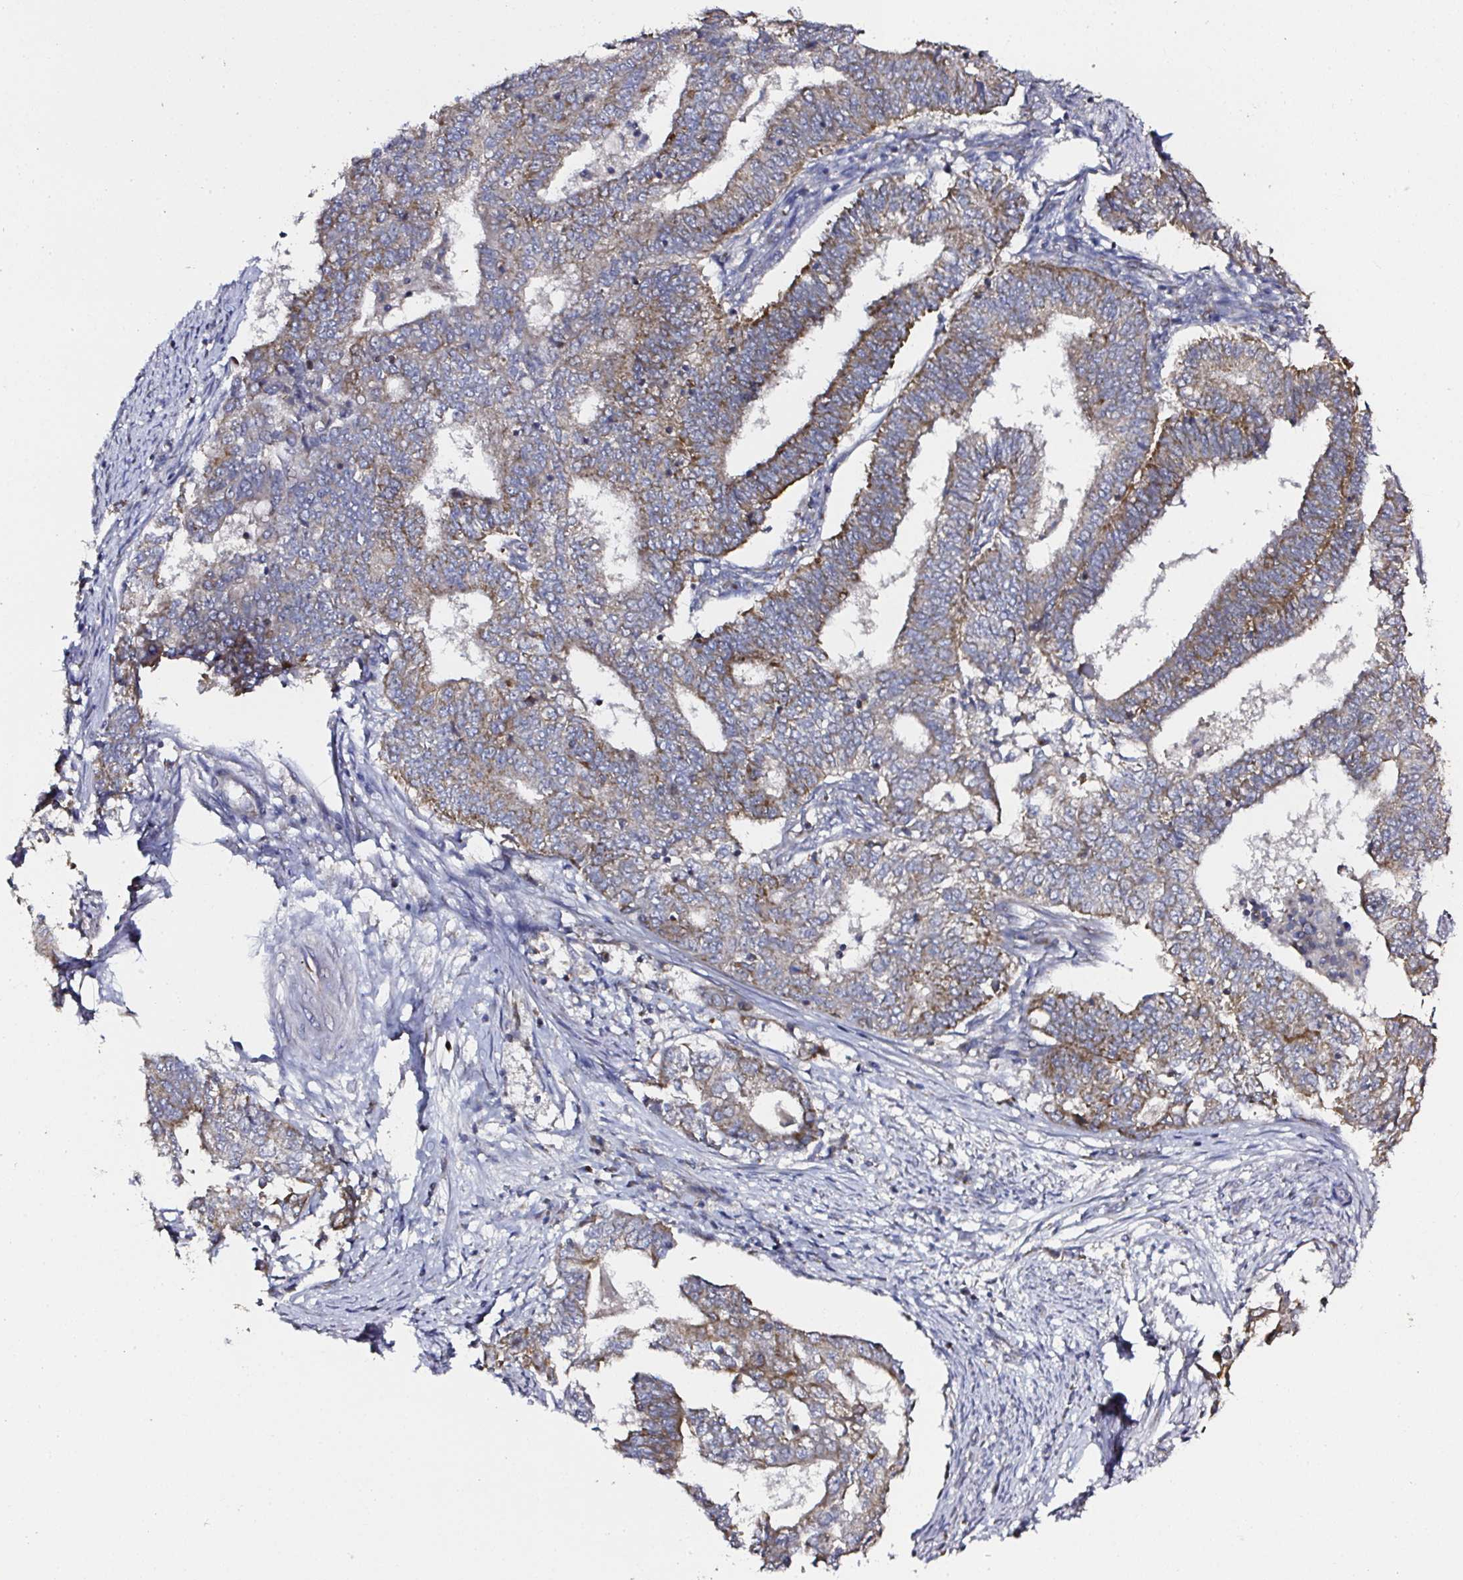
{"staining": {"intensity": "moderate", "quantity": ">75%", "location": "cytoplasmic/membranous"}, "tissue": "endometrial cancer", "cell_type": "Tumor cells", "image_type": "cancer", "snomed": [{"axis": "morphology", "description": "Adenocarcinoma, NOS"}, {"axis": "topography", "description": "Endometrium"}], "caption": "Protein staining by immunohistochemistry (IHC) exhibits moderate cytoplasmic/membranous staining in approximately >75% of tumor cells in endometrial cancer.", "gene": "ATAD3B", "patient": {"sex": "female", "age": 62}}